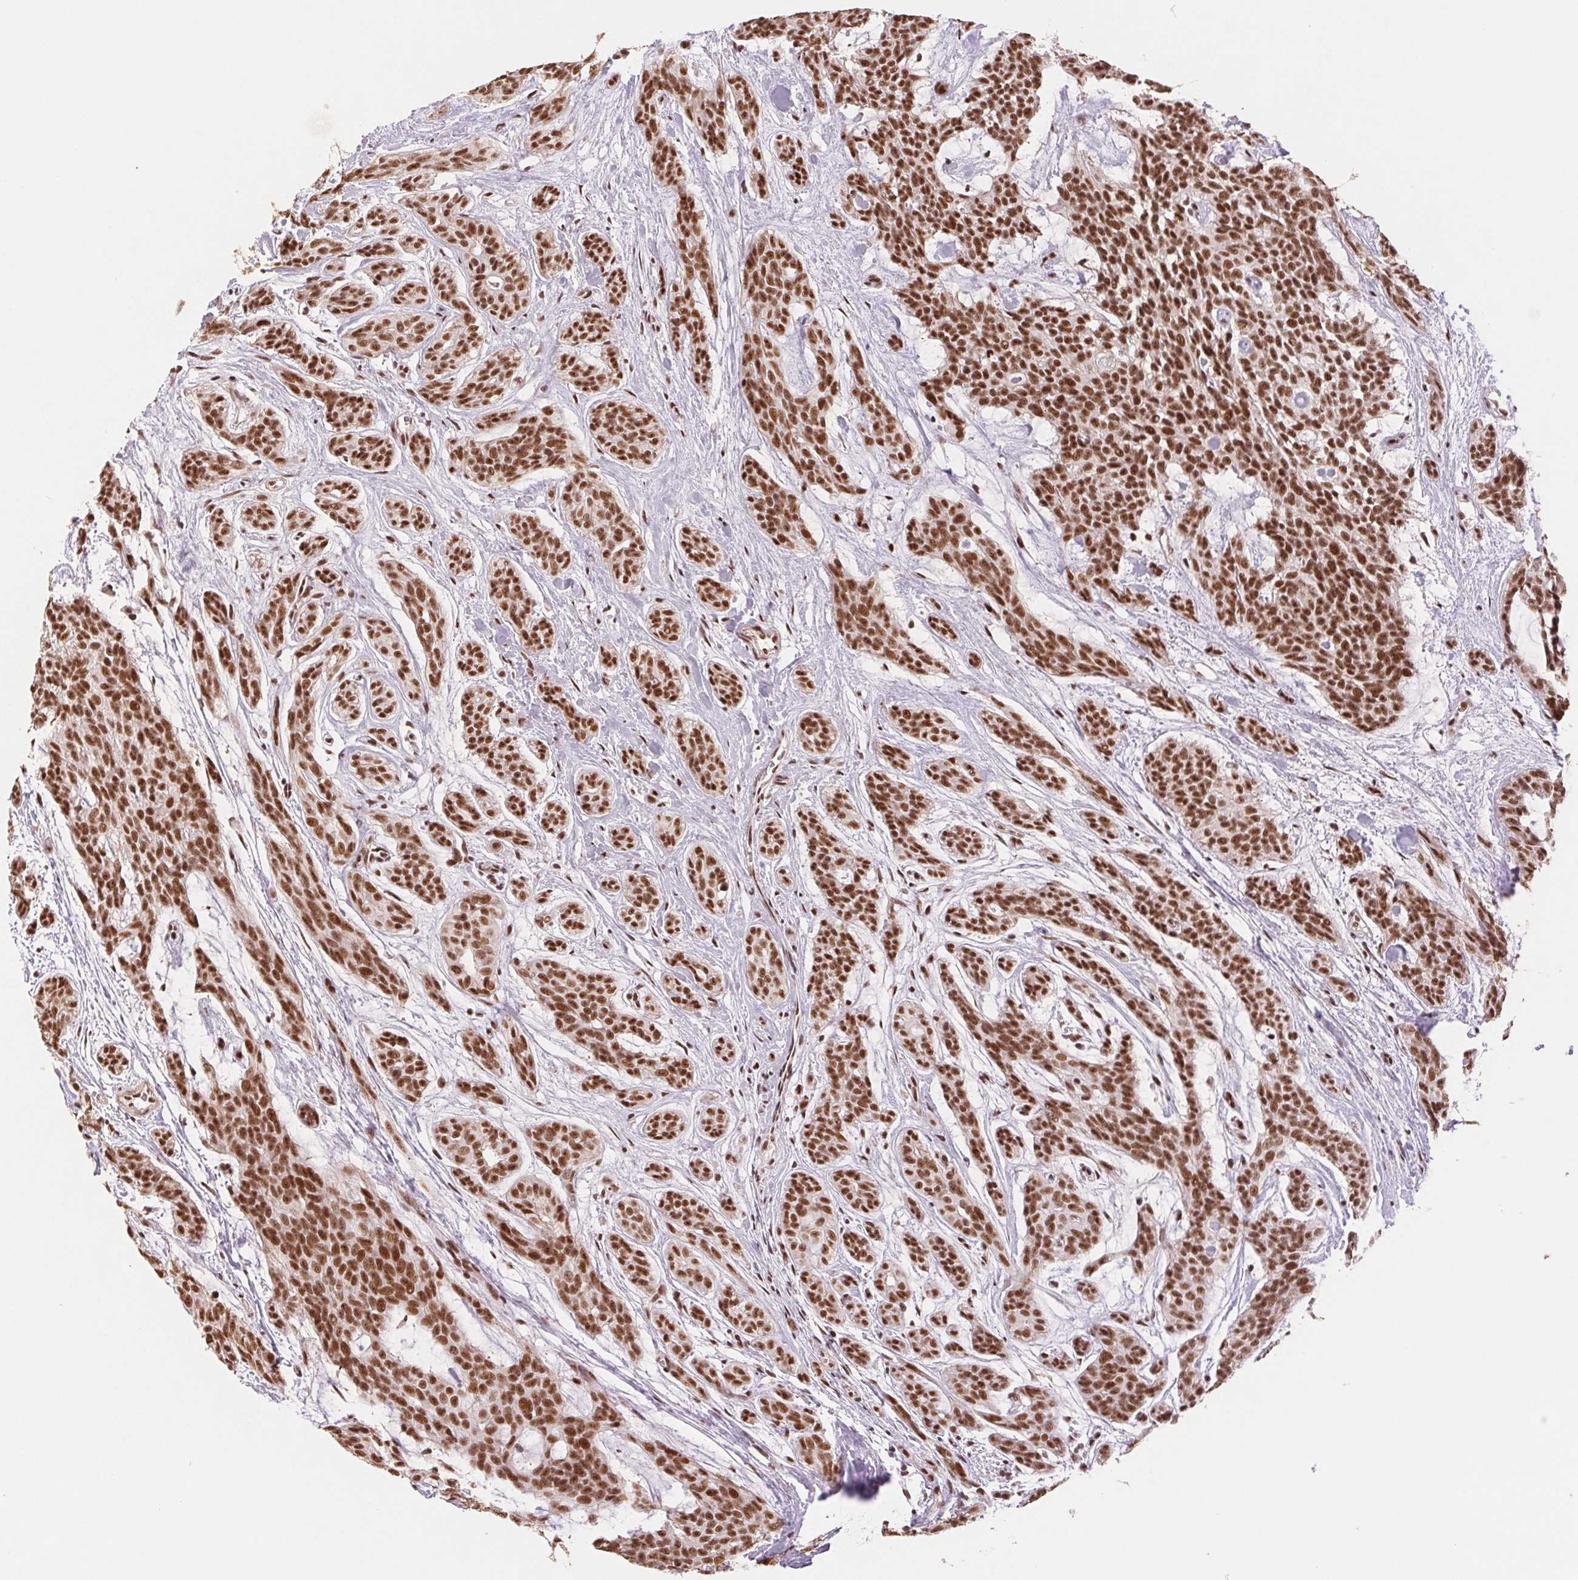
{"staining": {"intensity": "strong", "quantity": ">75%", "location": "nuclear"}, "tissue": "head and neck cancer", "cell_type": "Tumor cells", "image_type": "cancer", "snomed": [{"axis": "morphology", "description": "Adenocarcinoma, NOS"}, {"axis": "topography", "description": "Head-Neck"}], "caption": "Immunohistochemical staining of human head and neck cancer (adenocarcinoma) displays strong nuclear protein positivity in approximately >75% of tumor cells.", "gene": "SREK1", "patient": {"sex": "male", "age": 66}}